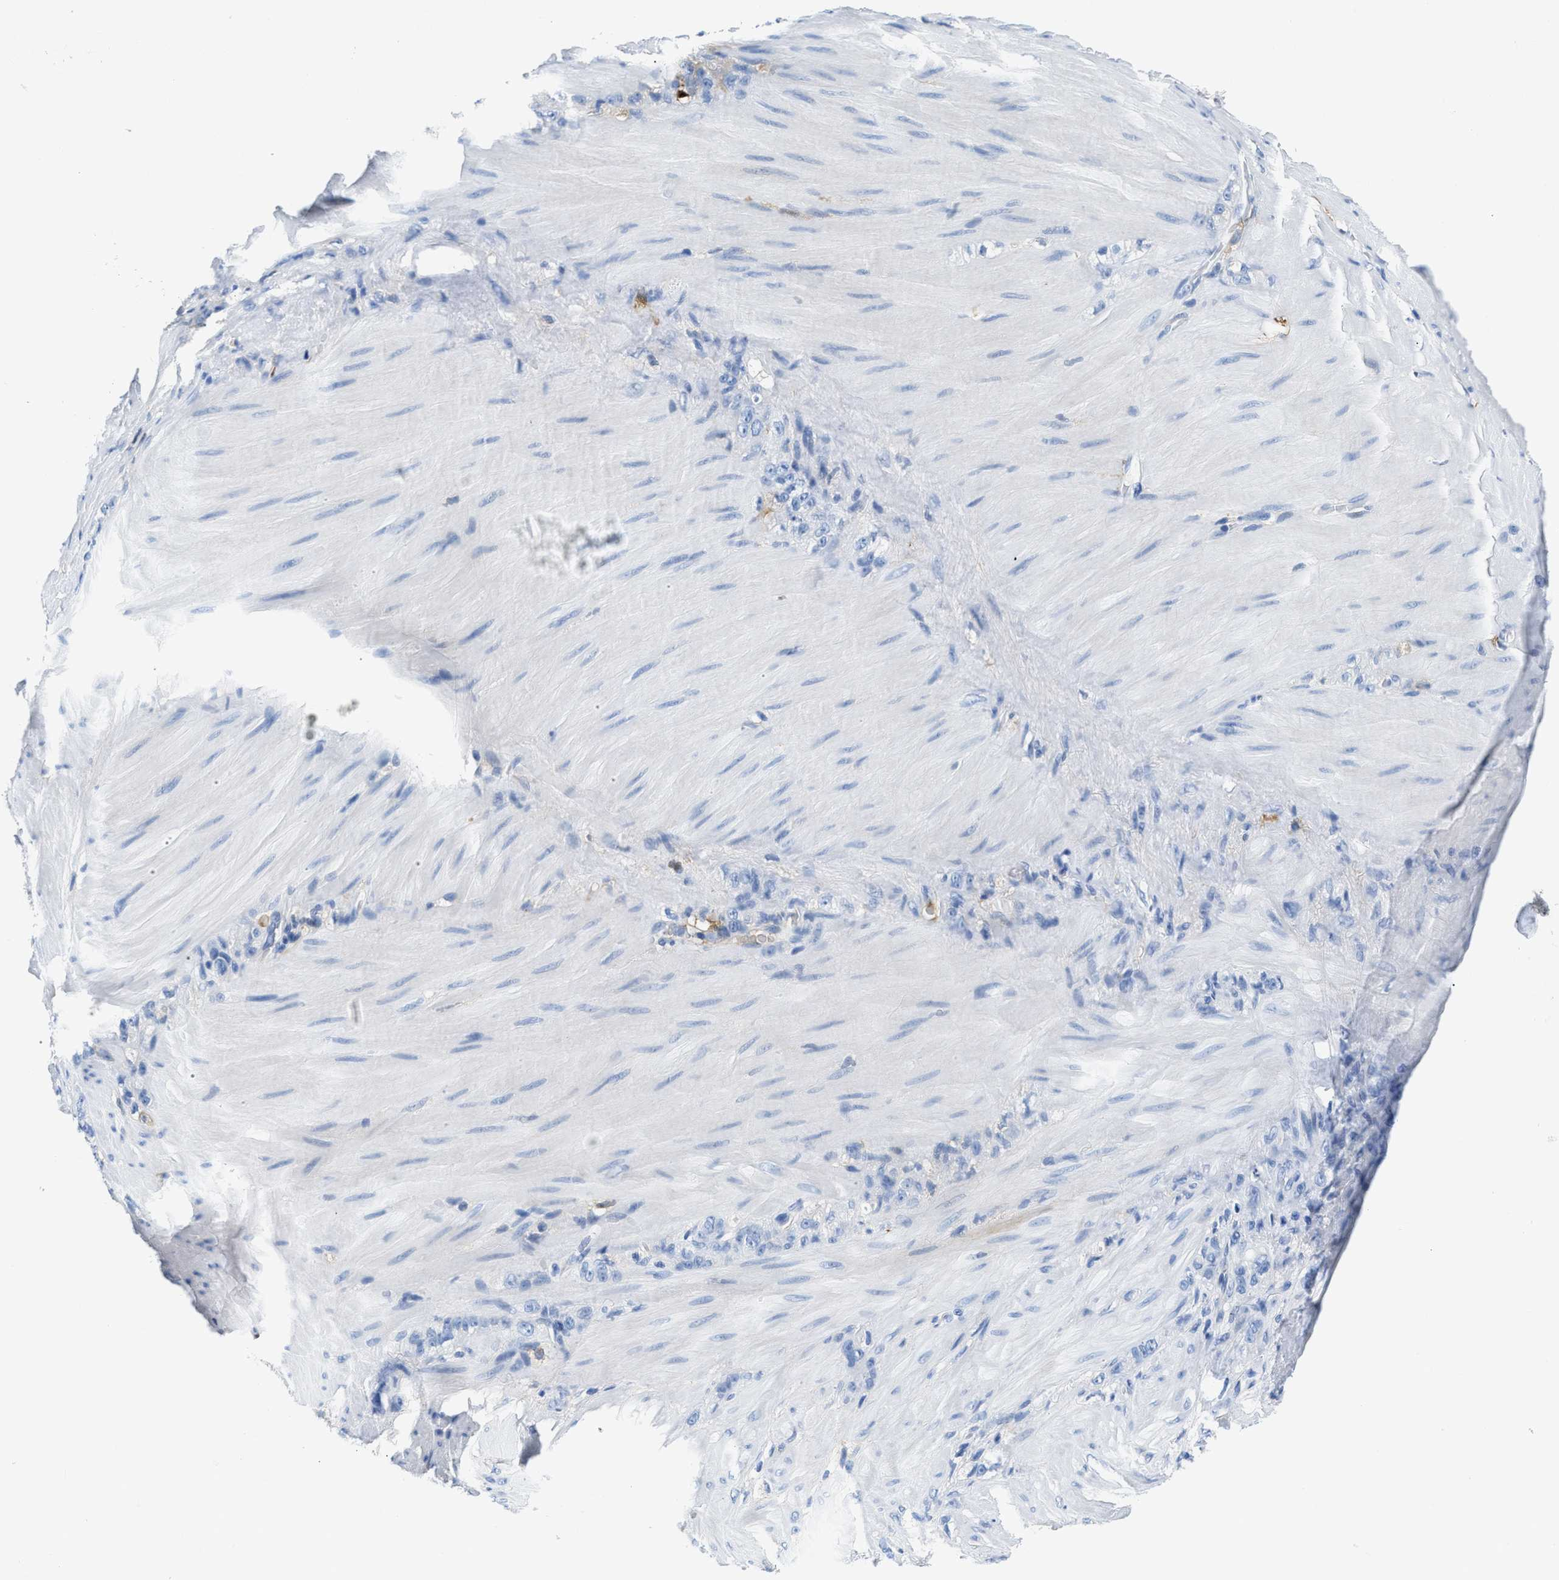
{"staining": {"intensity": "weak", "quantity": "<25%", "location": "cytoplasmic/membranous"}, "tissue": "stomach cancer", "cell_type": "Tumor cells", "image_type": "cancer", "snomed": [{"axis": "morphology", "description": "Normal tissue, NOS"}, {"axis": "morphology", "description": "Adenocarcinoma, NOS"}, {"axis": "topography", "description": "Stomach"}], "caption": "DAB (3,3'-diaminobenzidine) immunohistochemical staining of human adenocarcinoma (stomach) displays no significant staining in tumor cells.", "gene": "GC", "patient": {"sex": "male", "age": 82}}